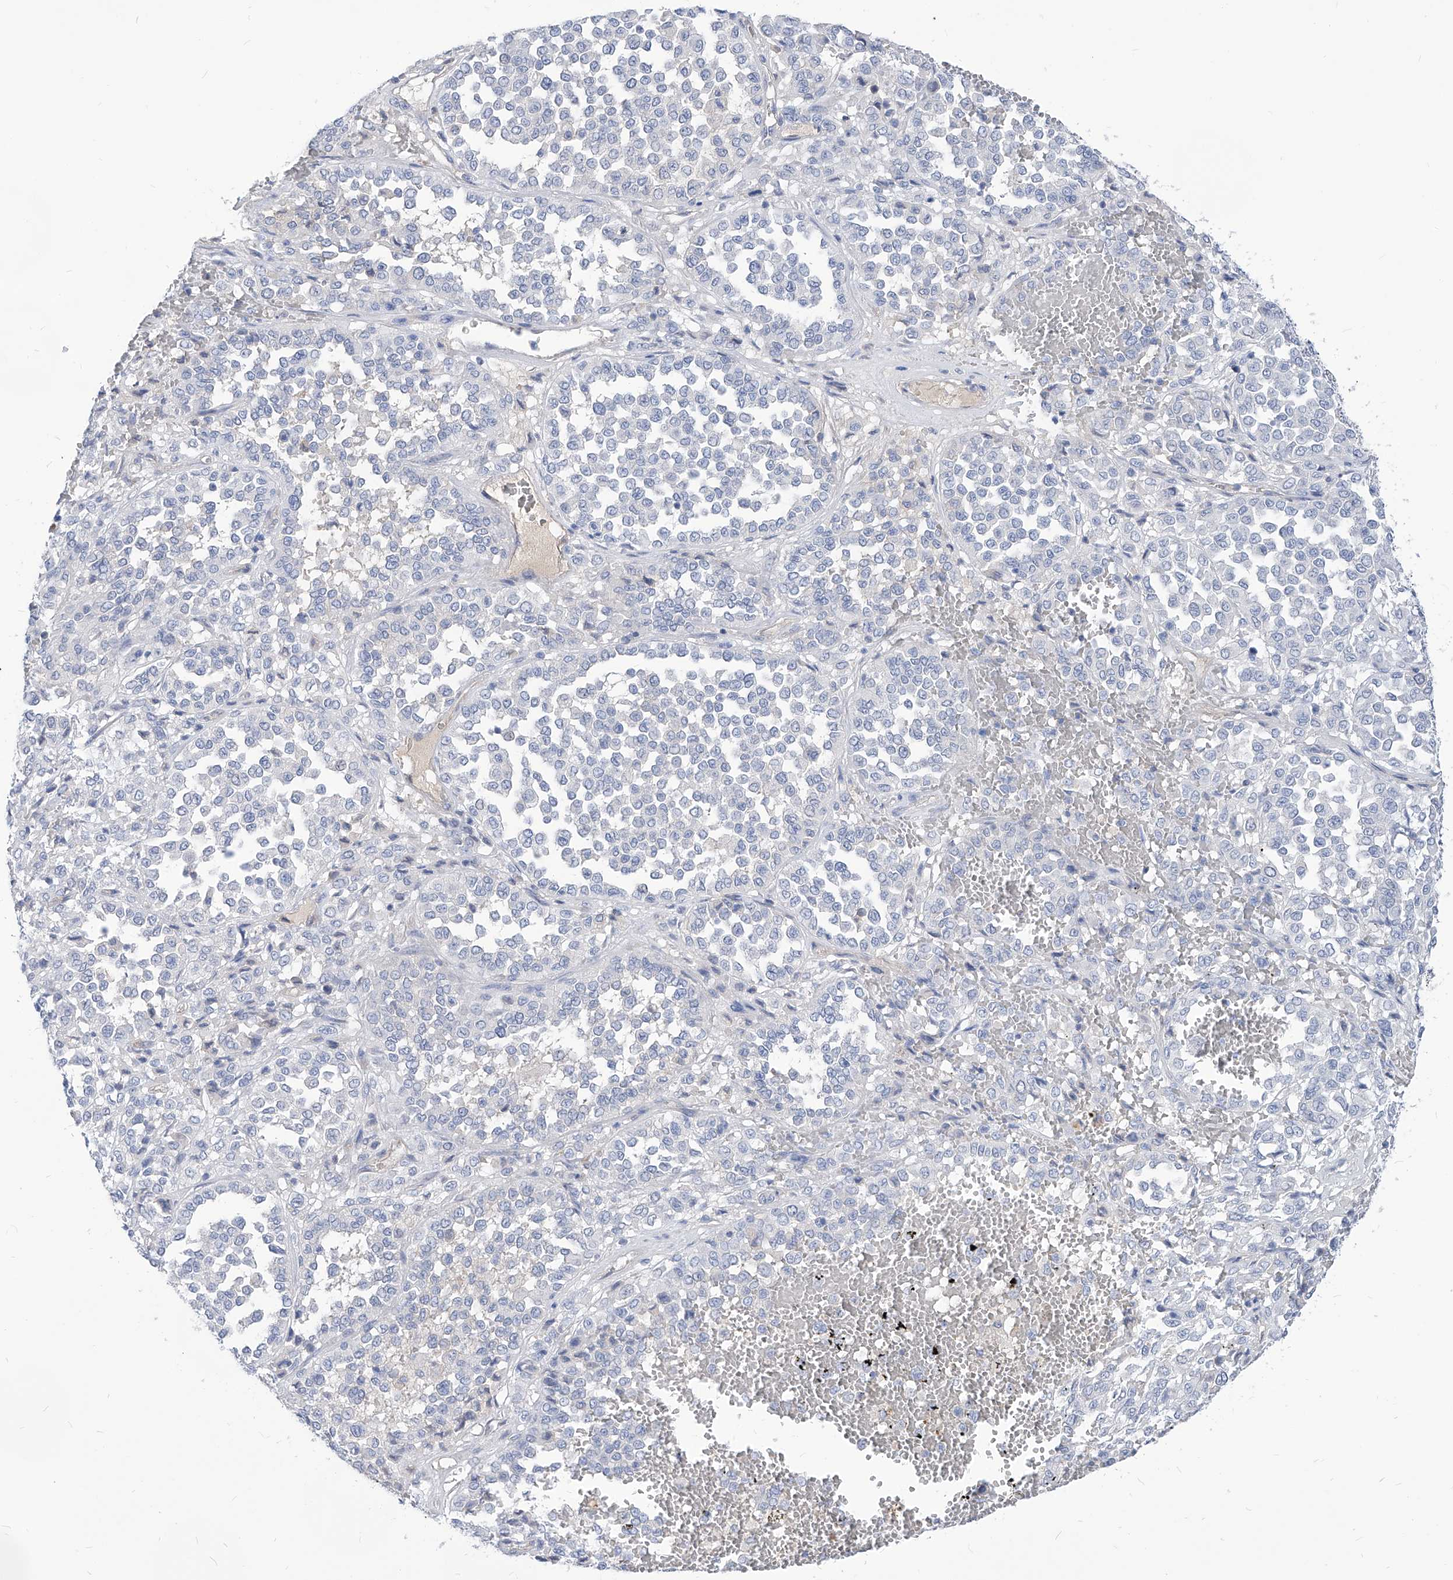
{"staining": {"intensity": "negative", "quantity": "none", "location": "none"}, "tissue": "melanoma", "cell_type": "Tumor cells", "image_type": "cancer", "snomed": [{"axis": "morphology", "description": "Malignant melanoma, Metastatic site"}, {"axis": "topography", "description": "Pancreas"}], "caption": "Melanoma was stained to show a protein in brown. There is no significant positivity in tumor cells. The staining was performed using DAB (3,3'-diaminobenzidine) to visualize the protein expression in brown, while the nuclei were stained in blue with hematoxylin (Magnification: 20x).", "gene": "AKAP10", "patient": {"sex": "female", "age": 30}}